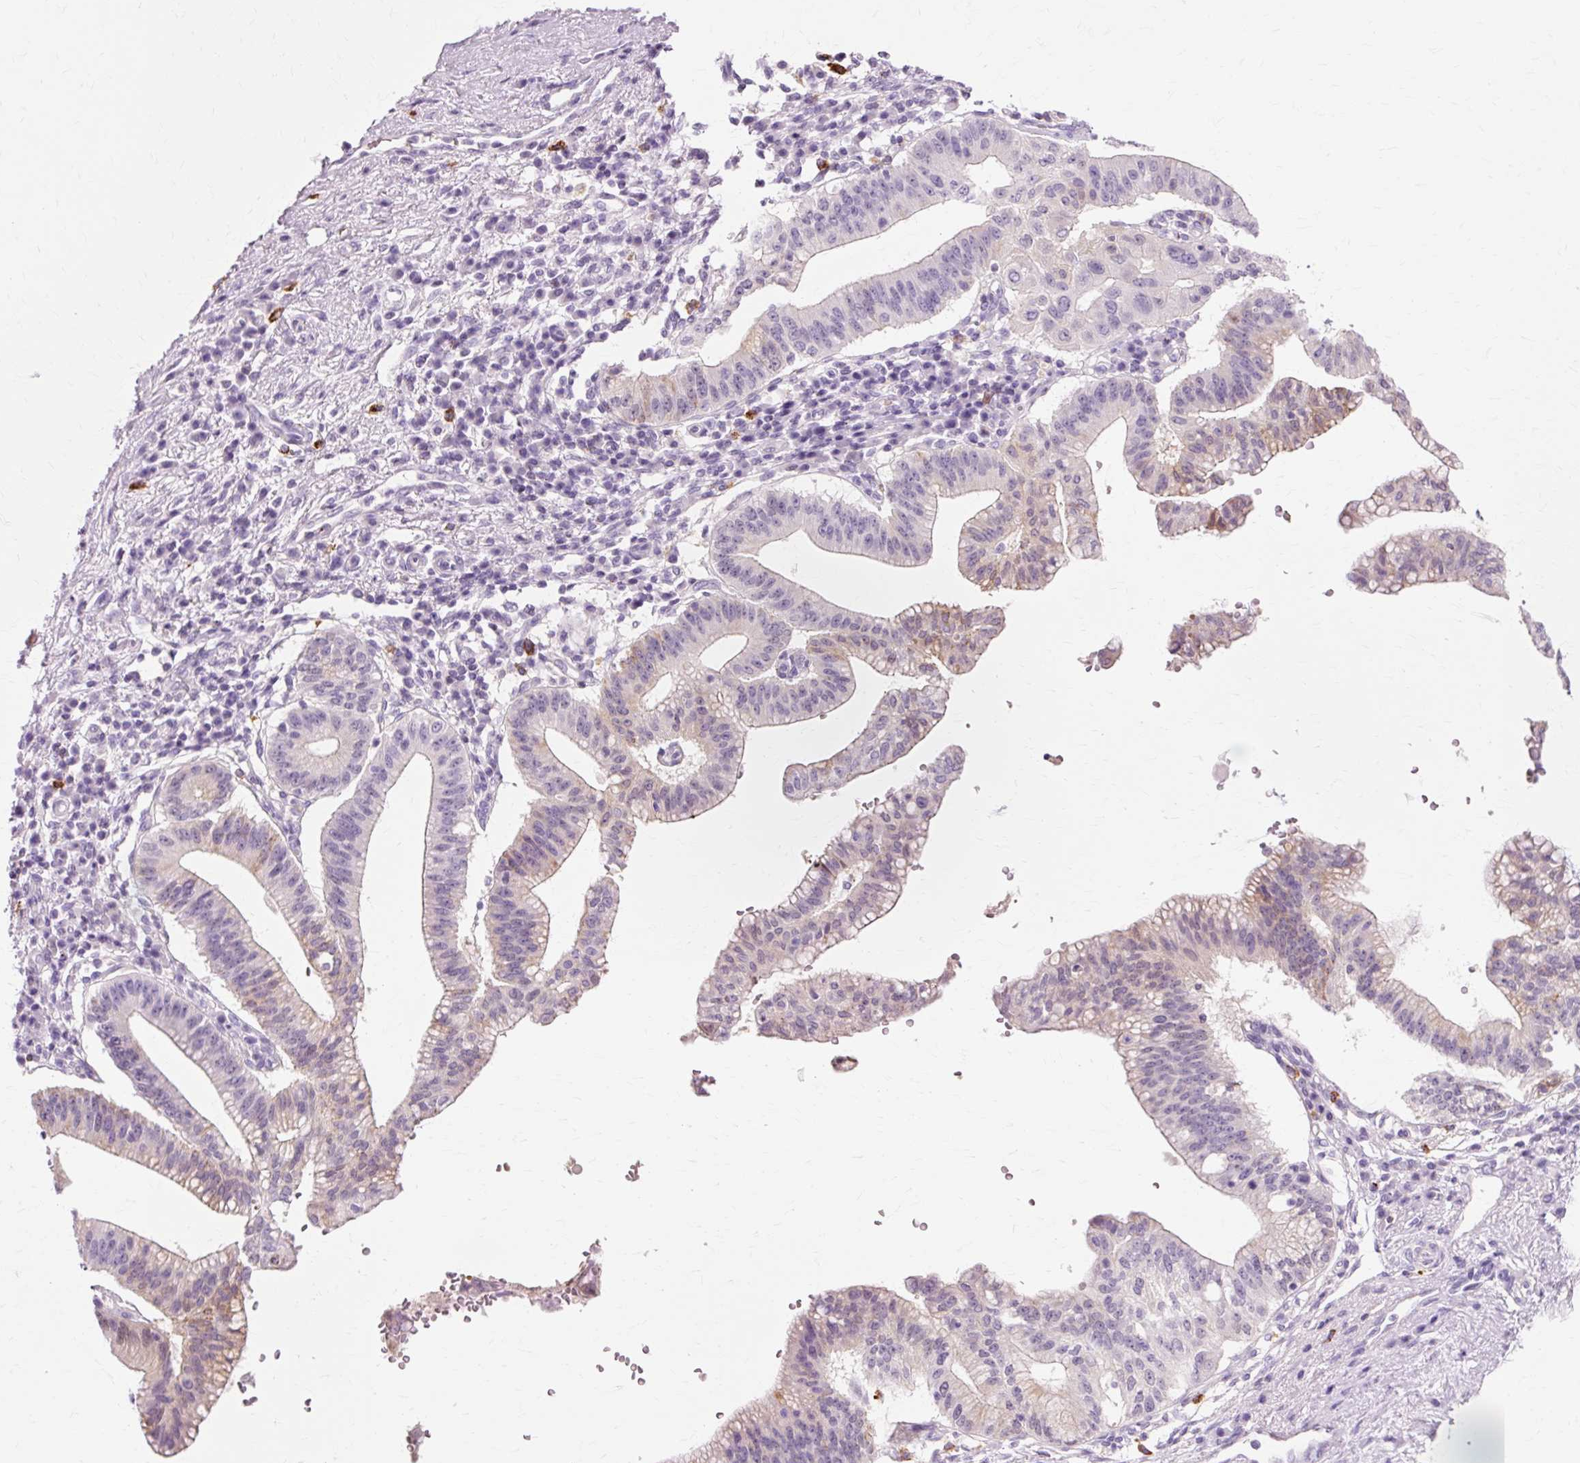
{"staining": {"intensity": "weak", "quantity": "<25%", "location": "cytoplasmic/membranous,nuclear"}, "tissue": "pancreatic cancer", "cell_type": "Tumor cells", "image_type": "cancer", "snomed": [{"axis": "morphology", "description": "Adenocarcinoma, NOS"}, {"axis": "topography", "description": "Pancreas"}], "caption": "Immunohistochemistry (IHC) micrograph of neoplastic tissue: adenocarcinoma (pancreatic) stained with DAB displays no significant protein positivity in tumor cells.", "gene": "VN1R2", "patient": {"sex": "male", "age": 68}}